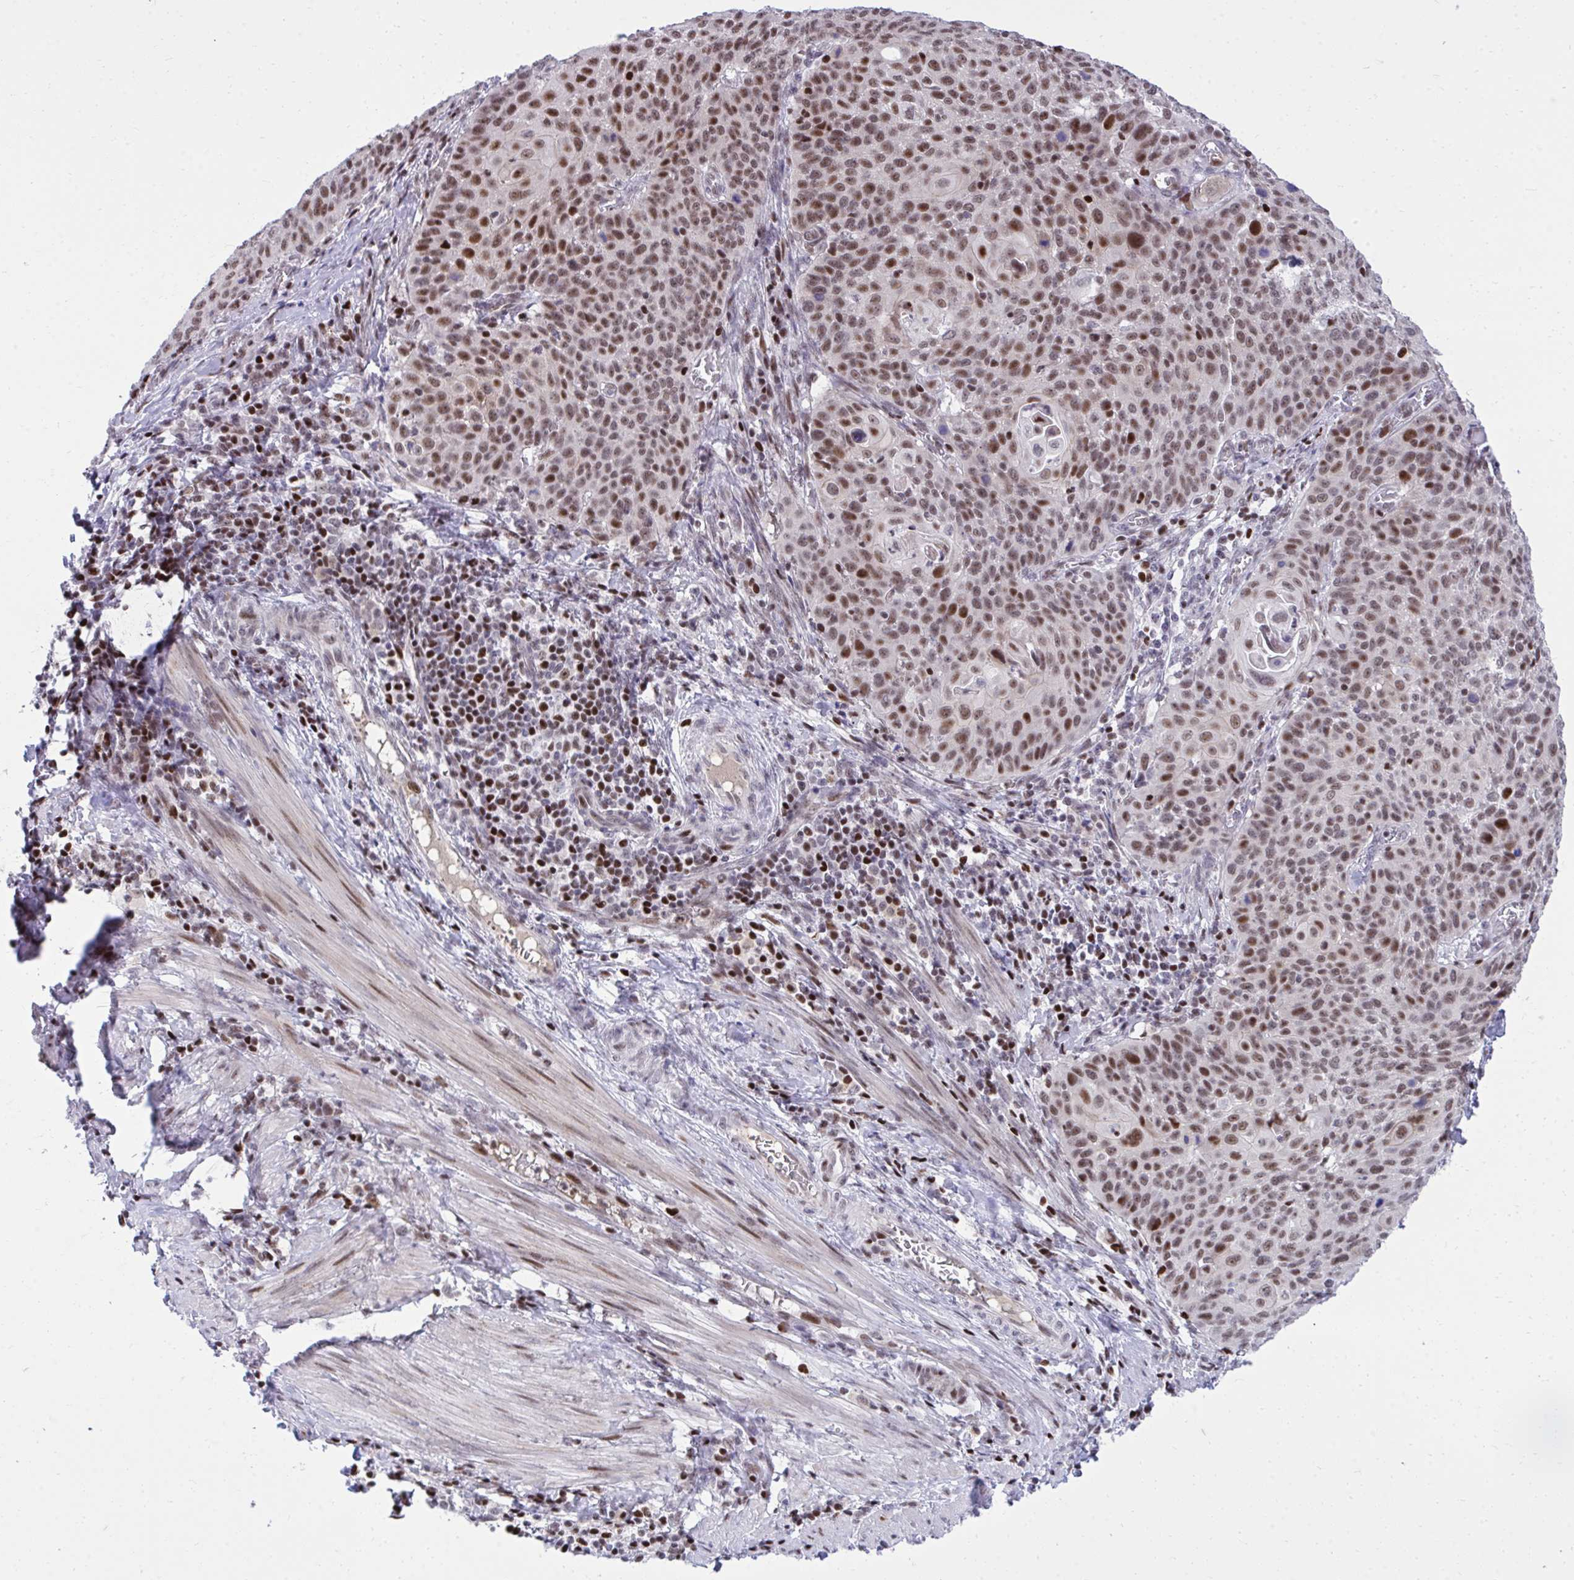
{"staining": {"intensity": "moderate", "quantity": ">75%", "location": "nuclear"}, "tissue": "cervical cancer", "cell_type": "Tumor cells", "image_type": "cancer", "snomed": [{"axis": "morphology", "description": "Squamous cell carcinoma, NOS"}, {"axis": "topography", "description": "Cervix"}], "caption": "Protein expression analysis of cervical cancer exhibits moderate nuclear positivity in about >75% of tumor cells. Immunohistochemistry (ihc) stains the protein in brown and the nuclei are stained blue.", "gene": "C14orf39", "patient": {"sex": "female", "age": 65}}